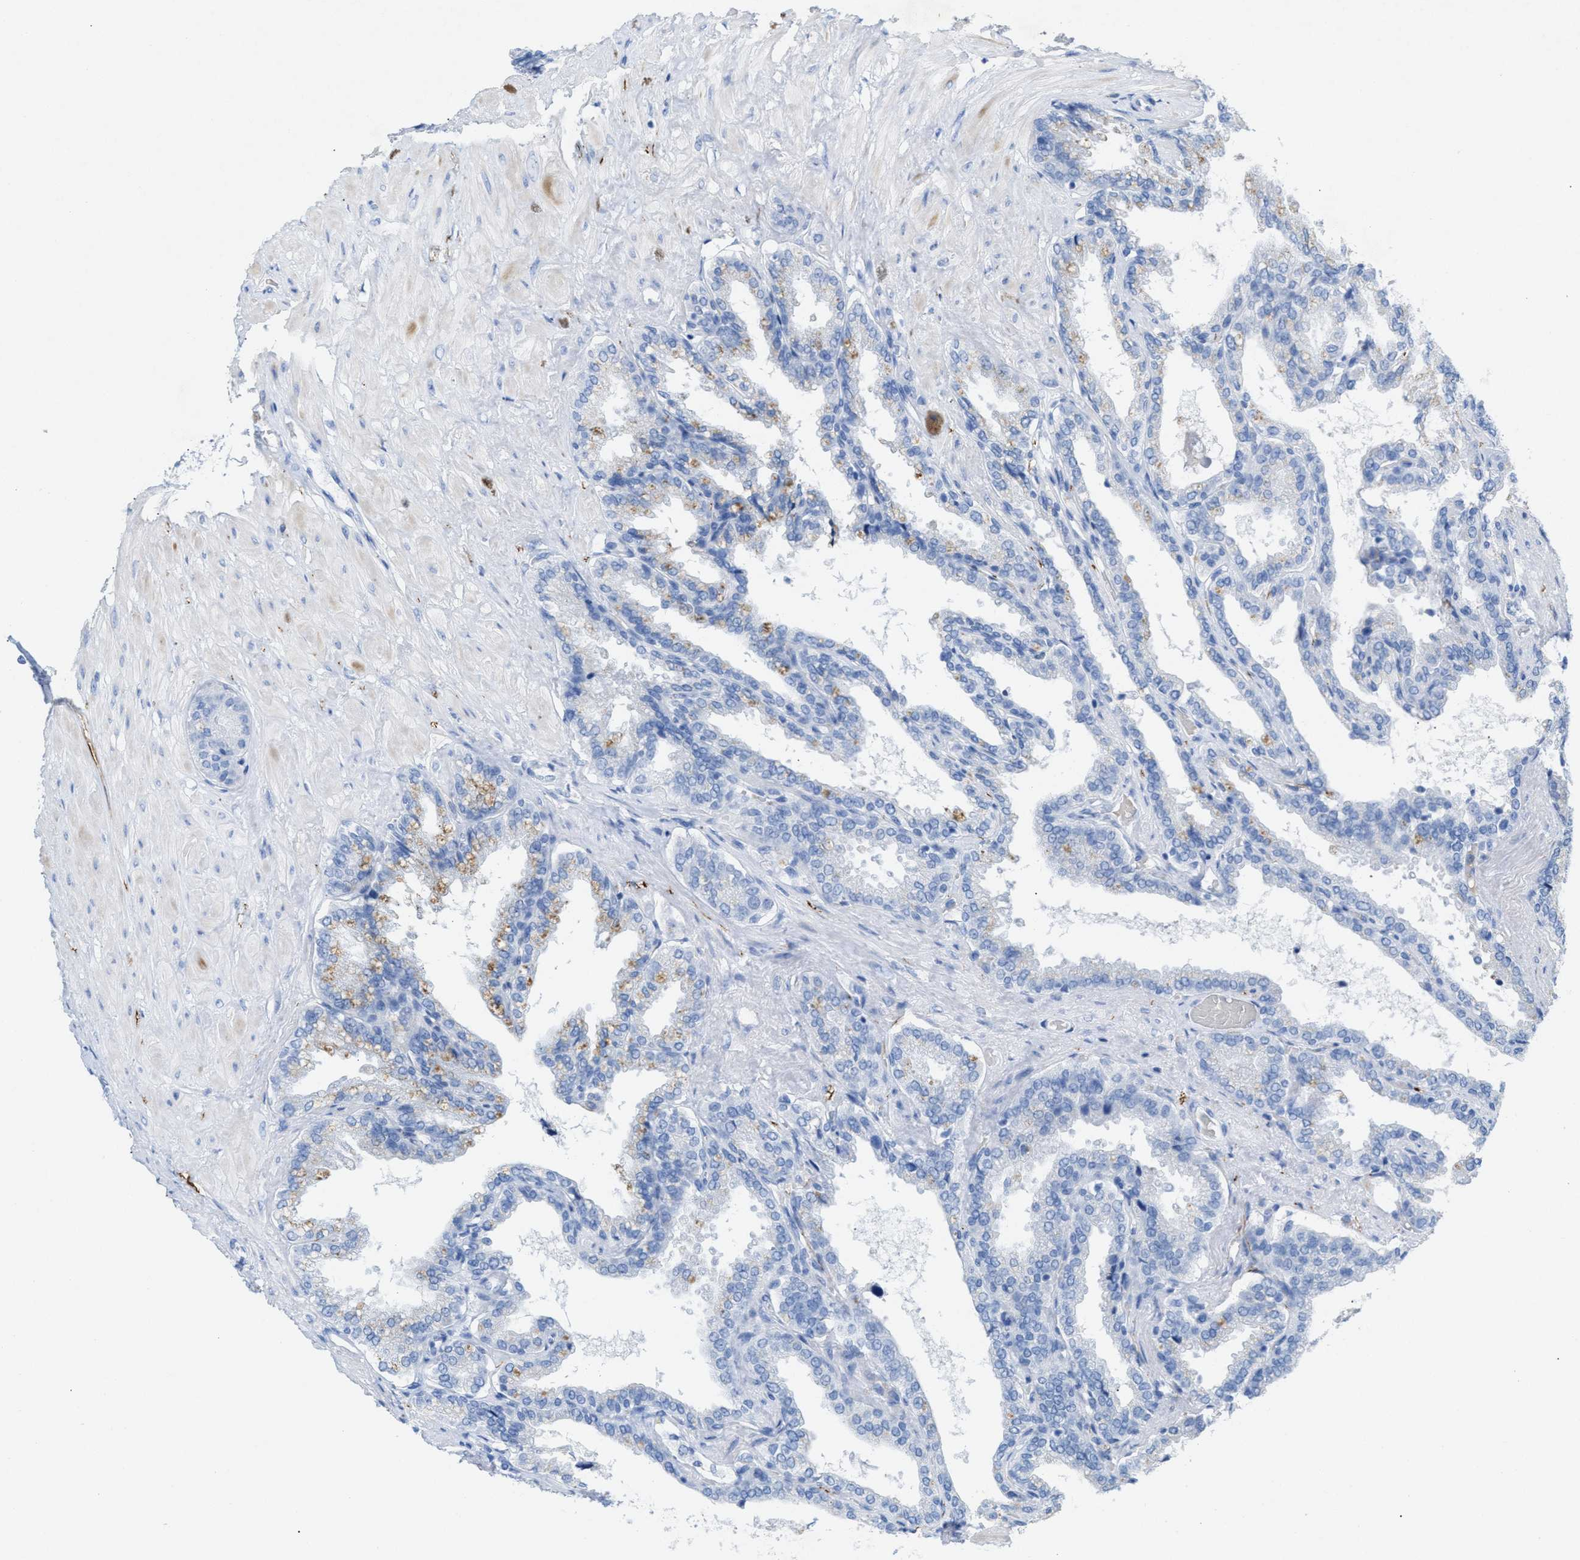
{"staining": {"intensity": "weak", "quantity": "<25%", "location": "cytoplasmic/membranous"}, "tissue": "seminal vesicle", "cell_type": "Glandular cells", "image_type": "normal", "snomed": [{"axis": "morphology", "description": "Normal tissue, NOS"}, {"axis": "topography", "description": "Seminal veicle"}], "caption": "The immunohistochemistry (IHC) micrograph has no significant staining in glandular cells of seminal vesicle.", "gene": "ANKFN1", "patient": {"sex": "male", "age": 46}}